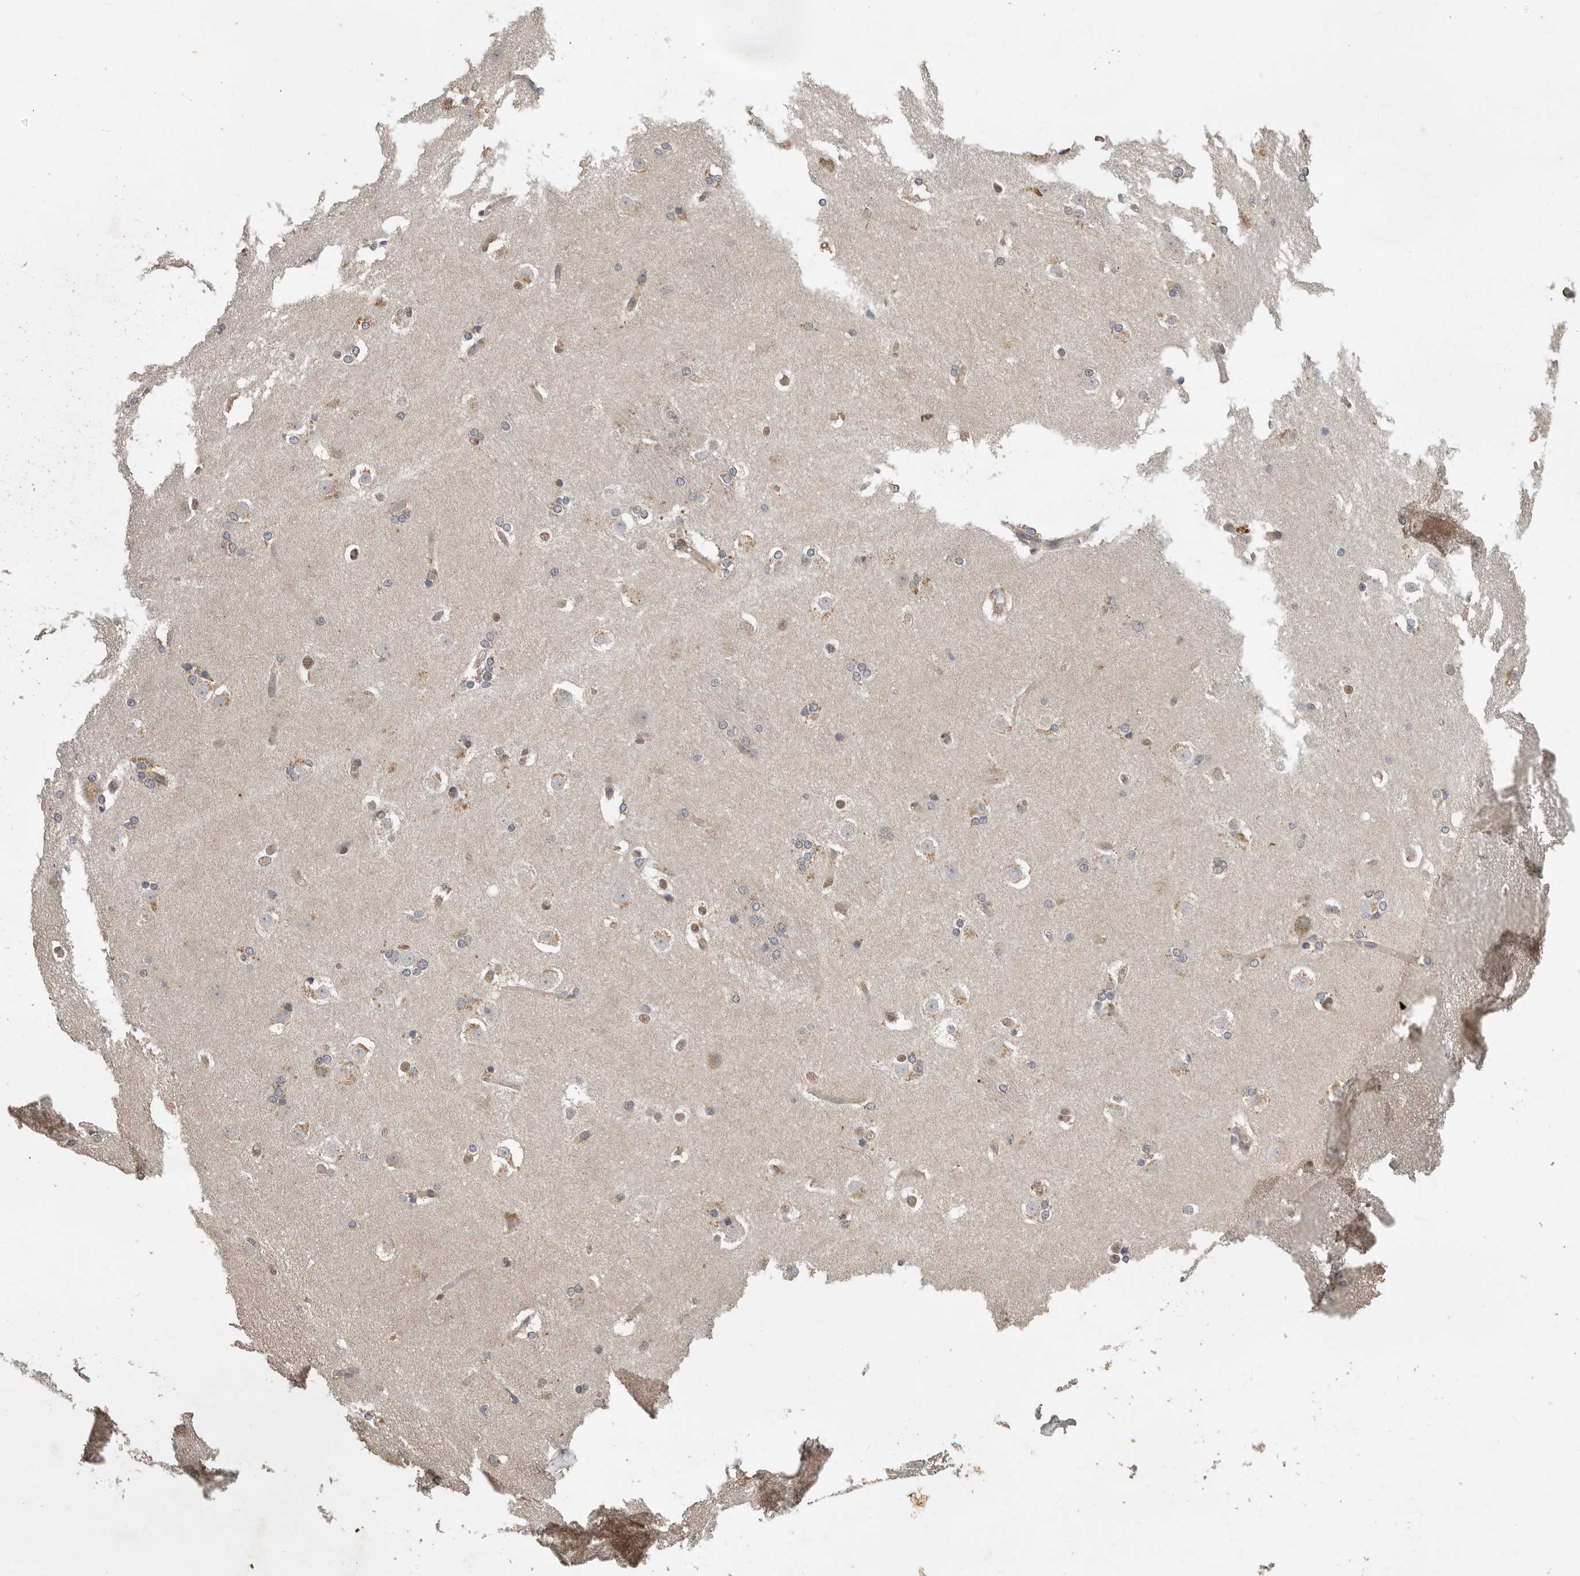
{"staining": {"intensity": "weak", "quantity": "<25%", "location": "cytoplasmic/membranous"}, "tissue": "caudate", "cell_type": "Glial cells", "image_type": "normal", "snomed": [{"axis": "morphology", "description": "Normal tissue, NOS"}, {"axis": "topography", "description": "Lateral ventricle wall"}], "caption": "Immunohistochemical staining of normal human caudate reveals no significant staining in glial cells.", "gene": "RNF157", "patient": {"sex": "female", "age": 19}}